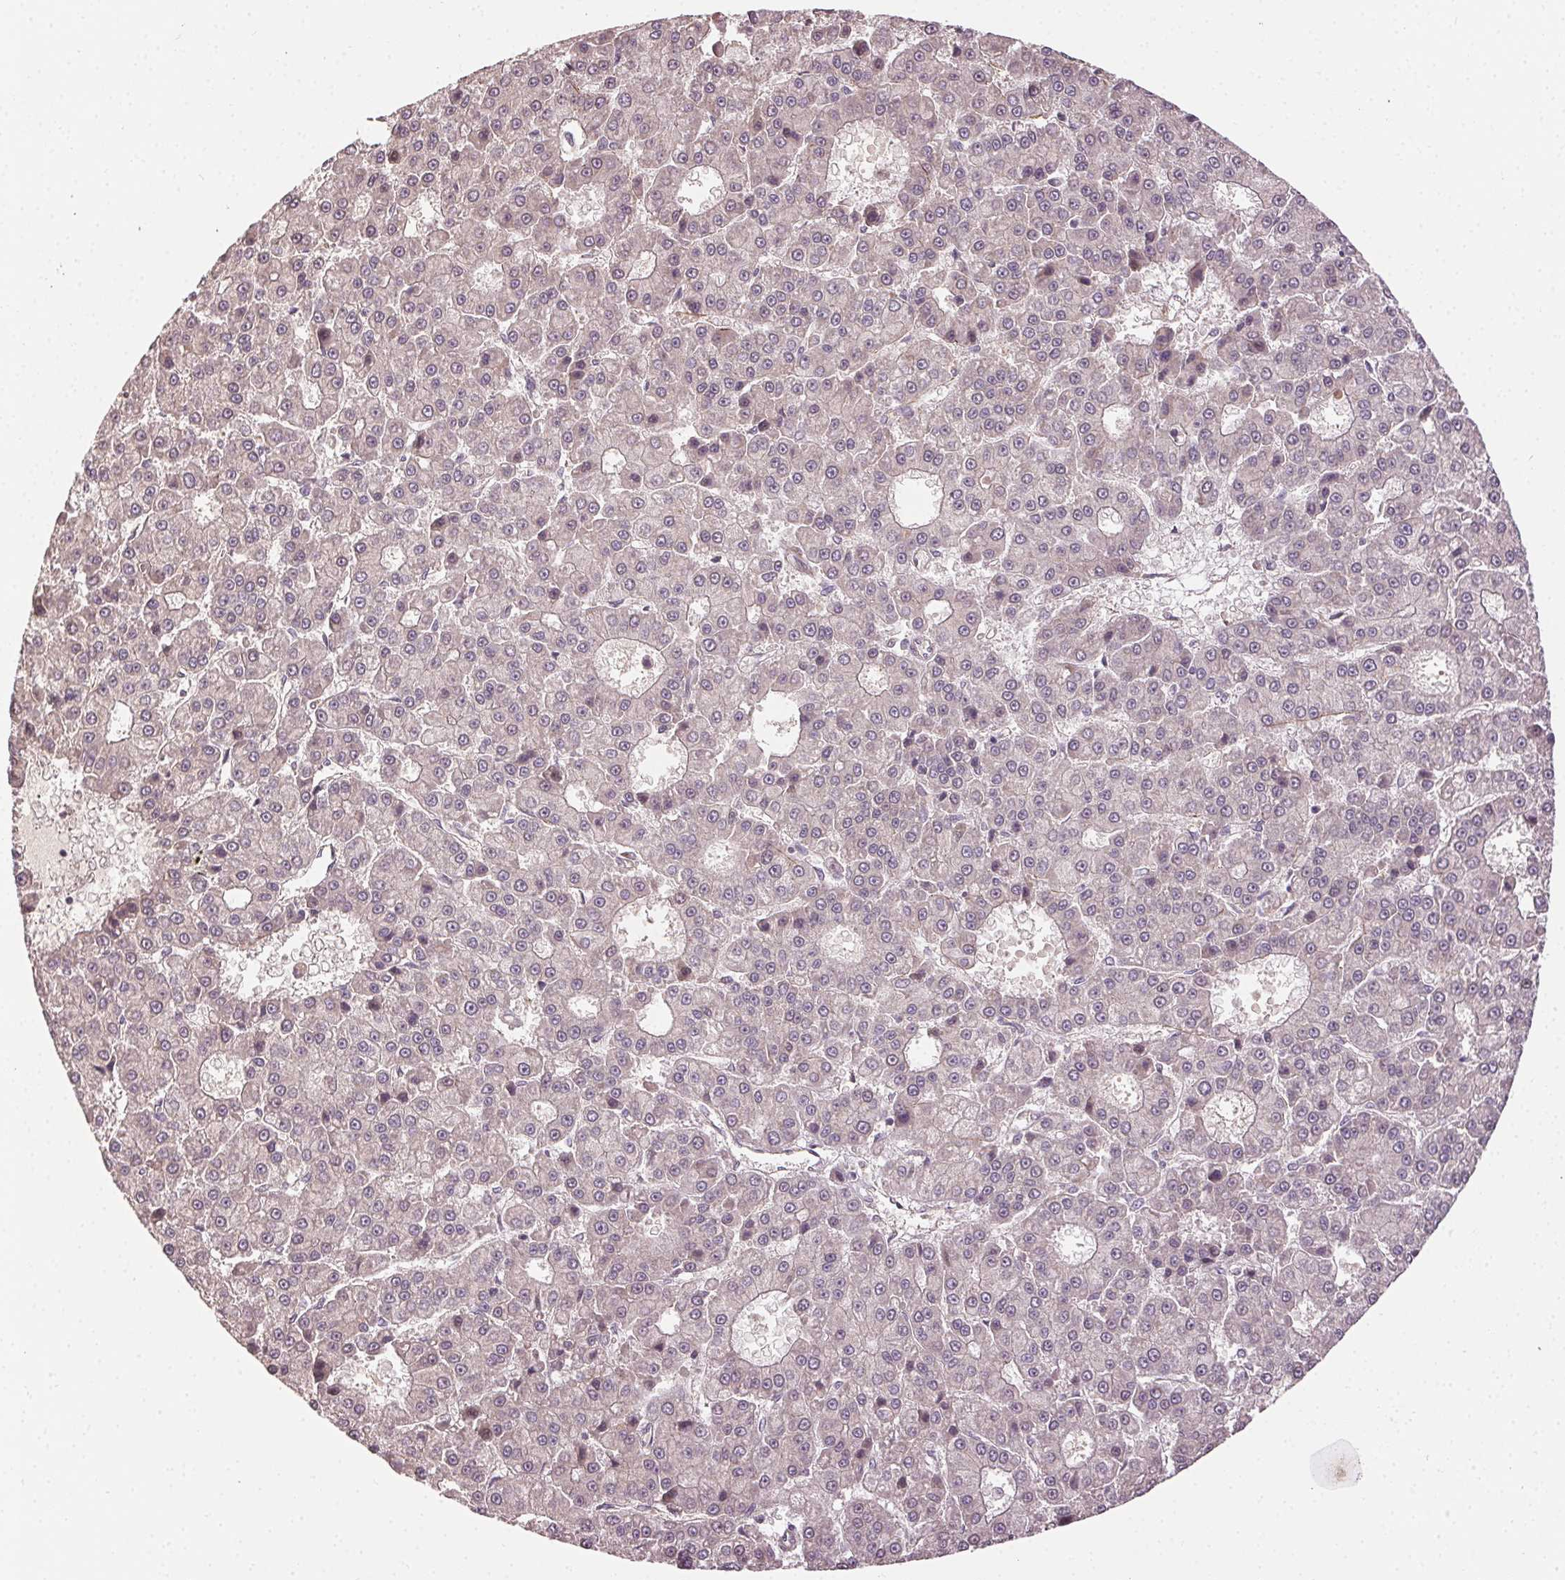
{"staining": {"intensity": "negative", "quantity": "none", "location": "none"}, "tissue": "liver cancer", "cell_type": "Tumor cells", "image_type": "cancer", "snomed": [{"axis": "morphology", "description": "Carcinoma, Hepatocellular, NOS"}, {"axis": "topography", "description": "Liver"}], "caption": "DAB immunohistochemical staining of human hepatocellular carcinoma (liver) shows no significant positivity in tumor cells. (Stains: DAB immunohistochemistry with hematoxylin counter stain, Microscopy: brightfield microscopy at high magnification).", "gene": "ATP1B3", "patient": {"sex": "male", "age": 70}}